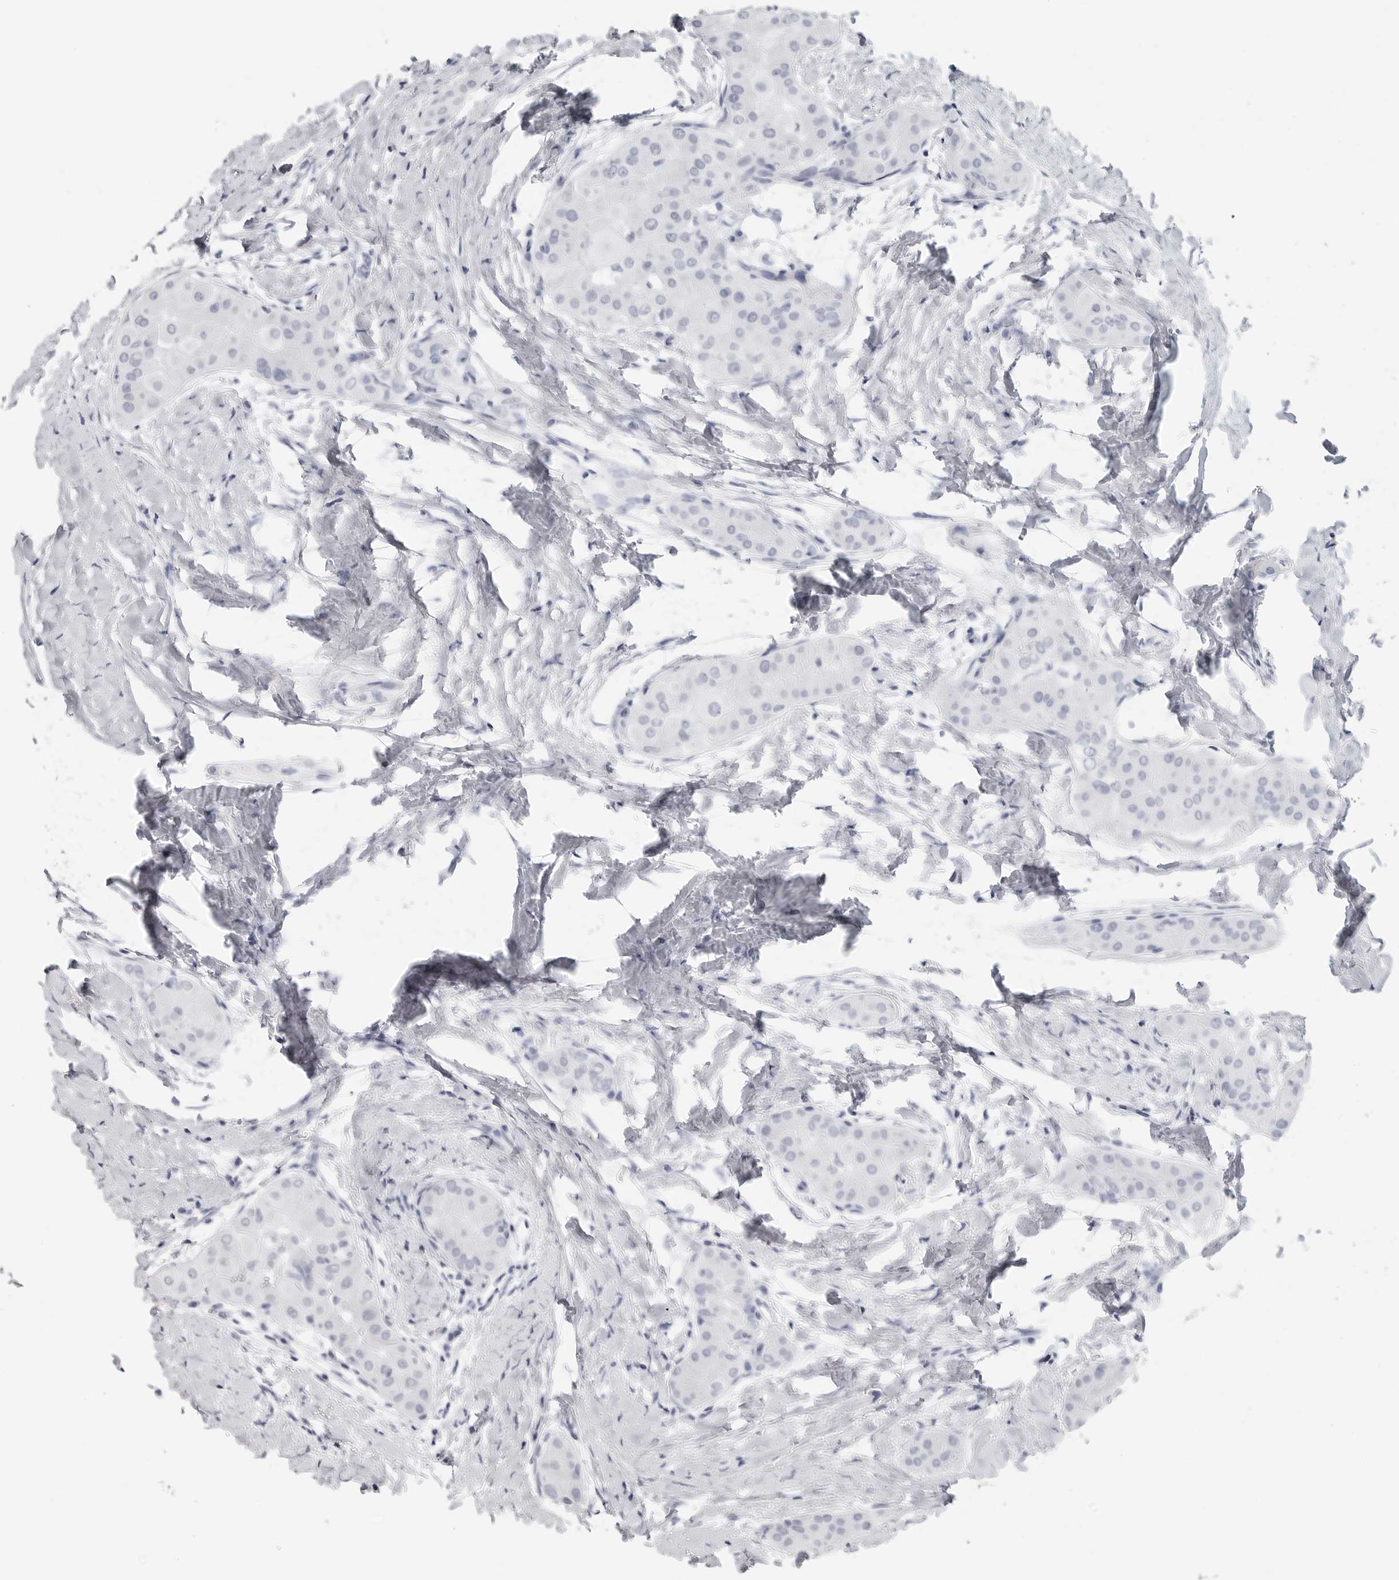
{"staining": {"intensity": "negative", "quantity": "none", "location": "none"}, "tissue": "thyroid cancer", "cell_type": "Tumor cells", "image_type": "cancer", "snomed": [{"axis": "morphology", "description": "Papillary adenocarcinoma, NOS"}, {"axis": "topography", "description": "Thyroid gland"}], "caption": "A histopathology image of human papillary adenocarcinoma (thyroid) is negative for staining in tumor cells.", "gene": "CSH1", "patient": {"sex": "male", "age": 33}}